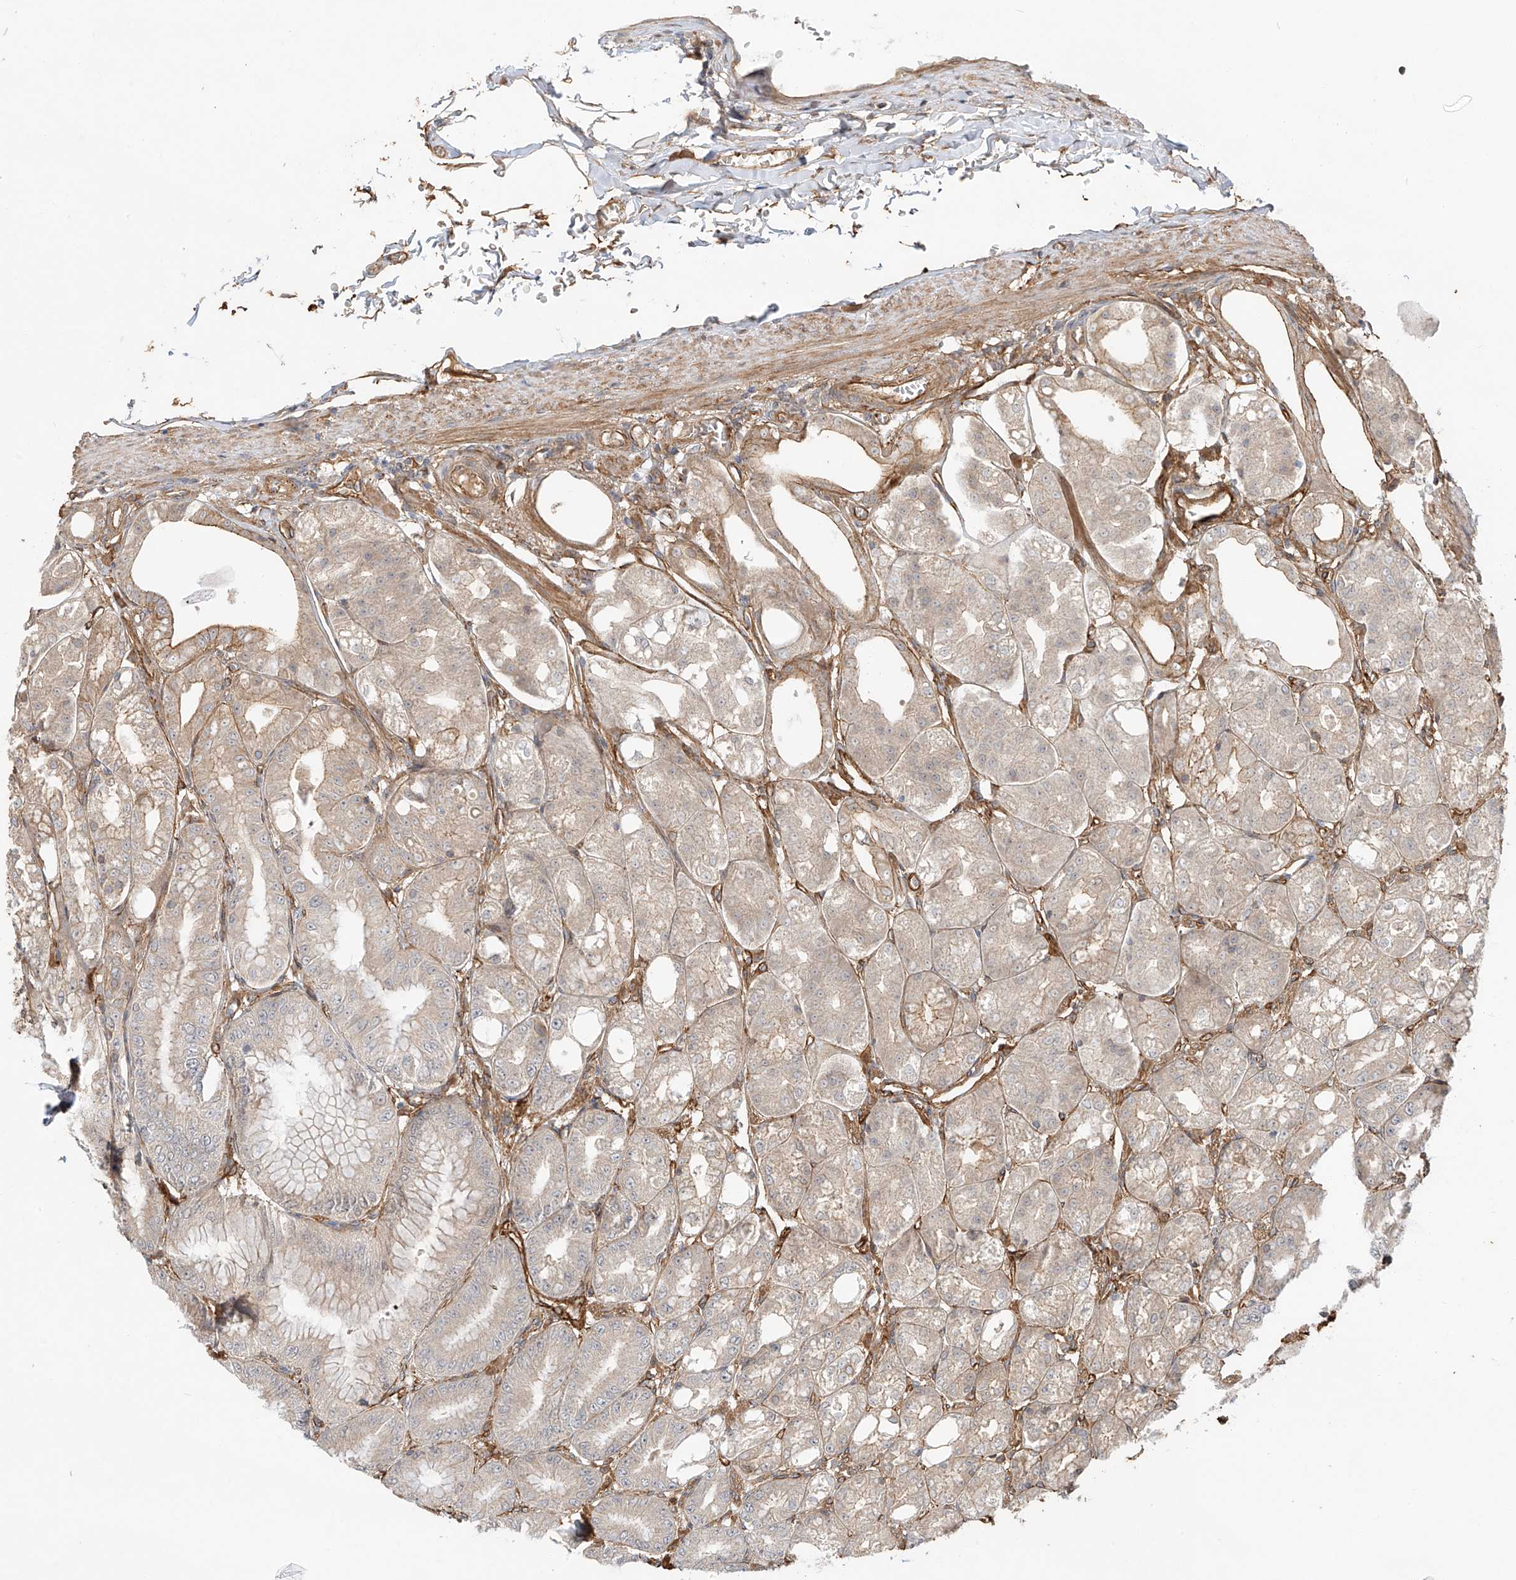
{"staining": {"intensity": "moderate", "quantity": "25%-75%", "location": "cytoplasmic/membranous"}, "tissue": "stomach", "cell_type": "Glandular cells", "image_type": "normal", "snomed": [{"axis": "morphology", "description": "Normal tissue, NOS"}, {"axis": "topography", "description": "Stomach, lower"}], "caption": "Stomach stained with immunohistochemistry exhibits moderate cytoplasmic/membranous staining in approximately 25%-75% of glandular cells. The staining is performed using DAB (3,3'-diaminobenzidine) brown chromogen to label protein expression. The nuclei are counter-stained blue using hematoxylin.", "gene": "CSMD3", "patient": {"sex": "male", "age": 71}}